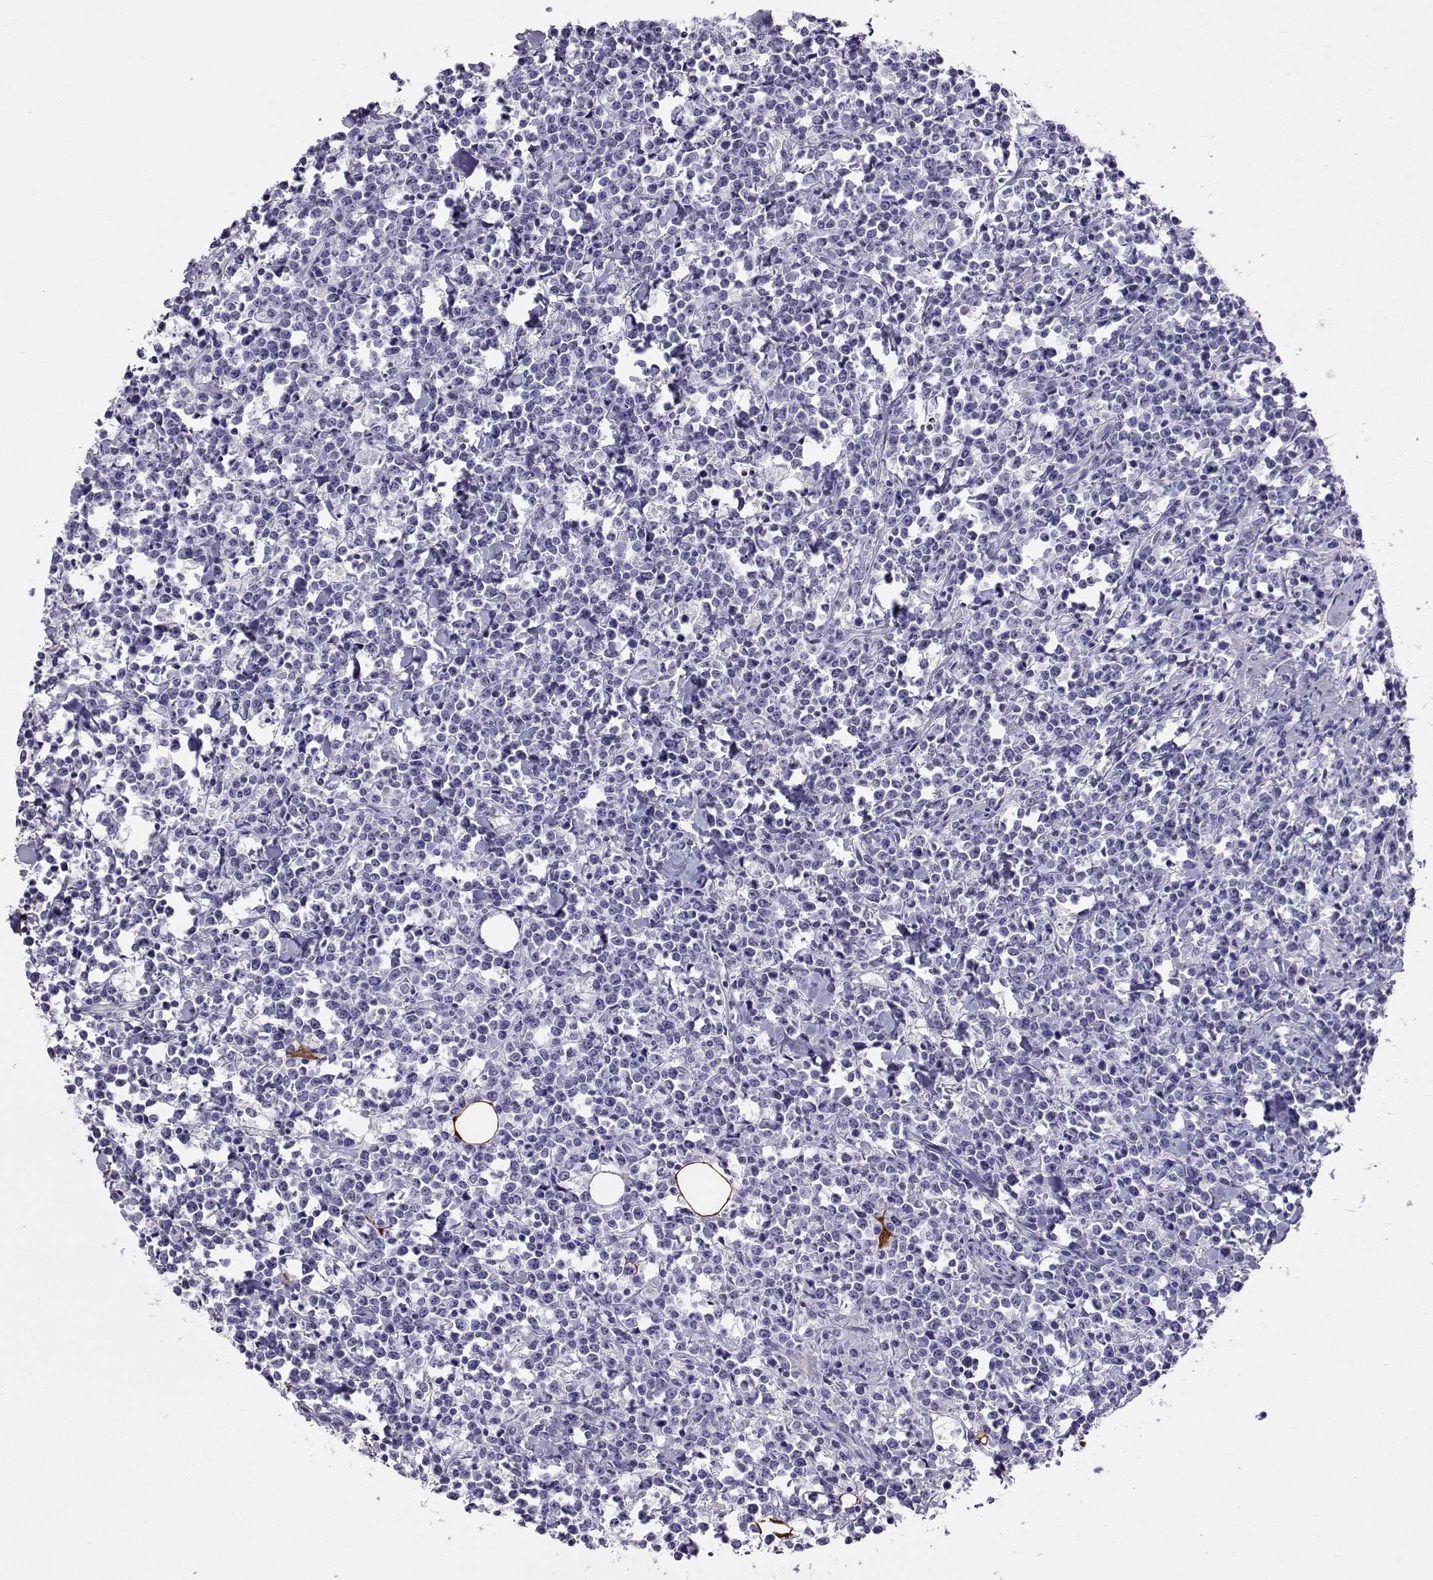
{"staining": {"intensity": "negative", "quantity": "none", "location": "none"}, "tissue": "lymphoma", "cell_type": "Tumor cells", "image_type": "cancer", "snomed": [{"axis": "morphology", "description": "Malignant lymphoma, non-Hodgkin's type, High grade"}, {"axis": "topography", "description": "Small intestine"}], "caption": "The IHC micrograph has no significant staining in tumor cells of lymphoma tissue. (Brightfield microscopy of DAB (3,3'-diaminobenzidine) immunohistochemistry at high magnification).", "gene": "PLIN4", "patient": {"sex": "female", "age": 56}}